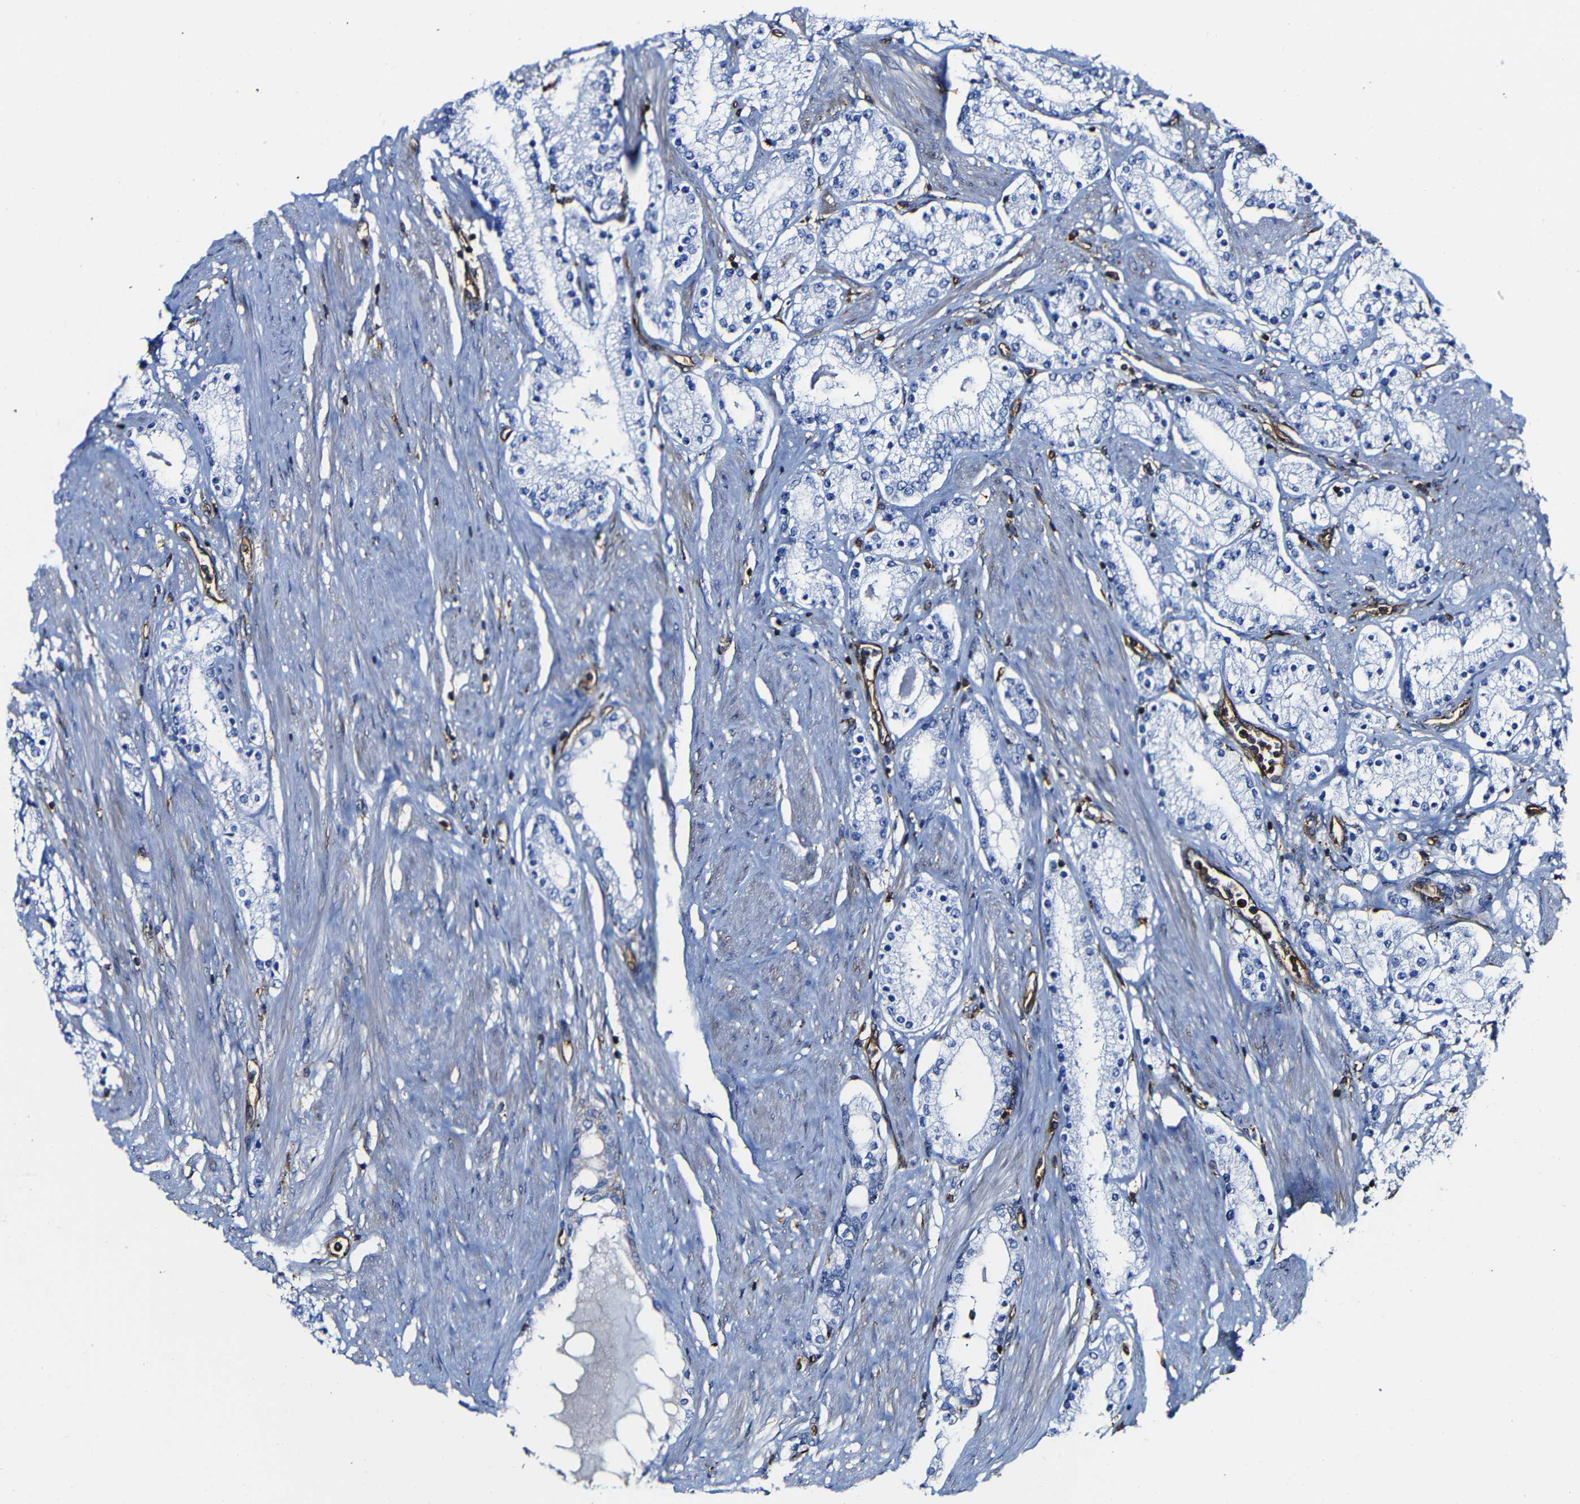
{"staining": {"intensity": "negative", "quantity": "none", "location": "none"}, "tissue": "prostate cancer", "cell_type": "Tumor cells", "image_type": "cancer", "snomed": [{"axis": "morphology", "description": "Adenocarcinoma, Low grade"}, {"axis": "topography", "description": "Prostate"}], "caption": "This is a micrograph of immunohistochemistry (IHC) staining of low-grade adenocarcinoma (prostate), which shows no expression in tumor cells.", "gene": "MSN", "patient": {"sex": "male", "age": 63}}